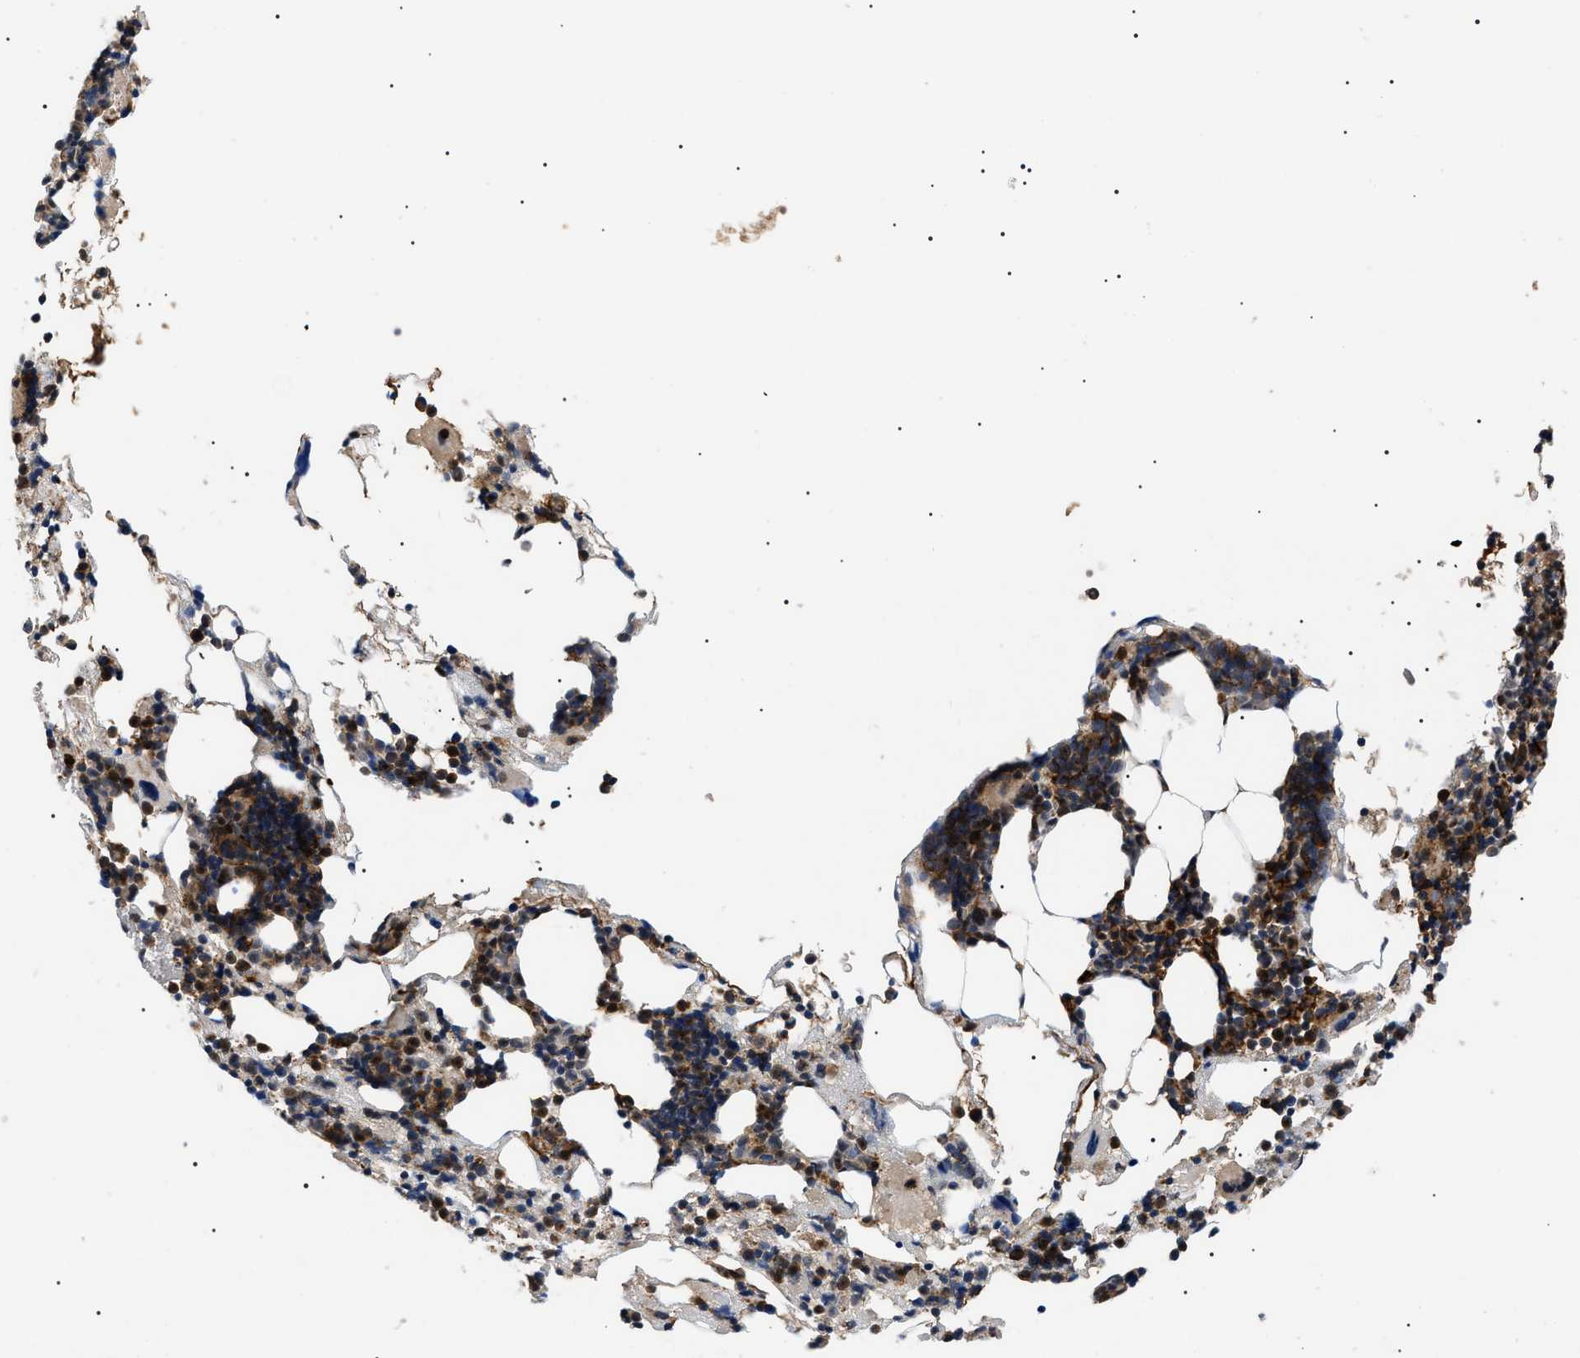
{"staining": {"intensity": "moderate", "quantity": "25%-75%", "location": "cytoplasmic/membranous"}, "tissue": "bone marrow", "cell_type": "Hematopoietic cells", "image_type": "normal", "snomed": [{"axis": "morphology", "description": "Normal tissue, NOS"}, {"axis": "morphology", "description": "Inflammation, NOS"}, {"axis": "topography", "description": "Bone marrow"}], "caption": "A medium amount of moderate cytoplasmic/membranous expression is identified in about 25%-75% of hematopoietic cells in unremarkable bone marrow. (Stains: DAB (3,3'-diaminobenzidine) in brown, nuclei in blue, Microscopy: brightfield microscopy at high magnification).", "gene": "CD300A", "patient": {"sex": "female", "age": 64}}